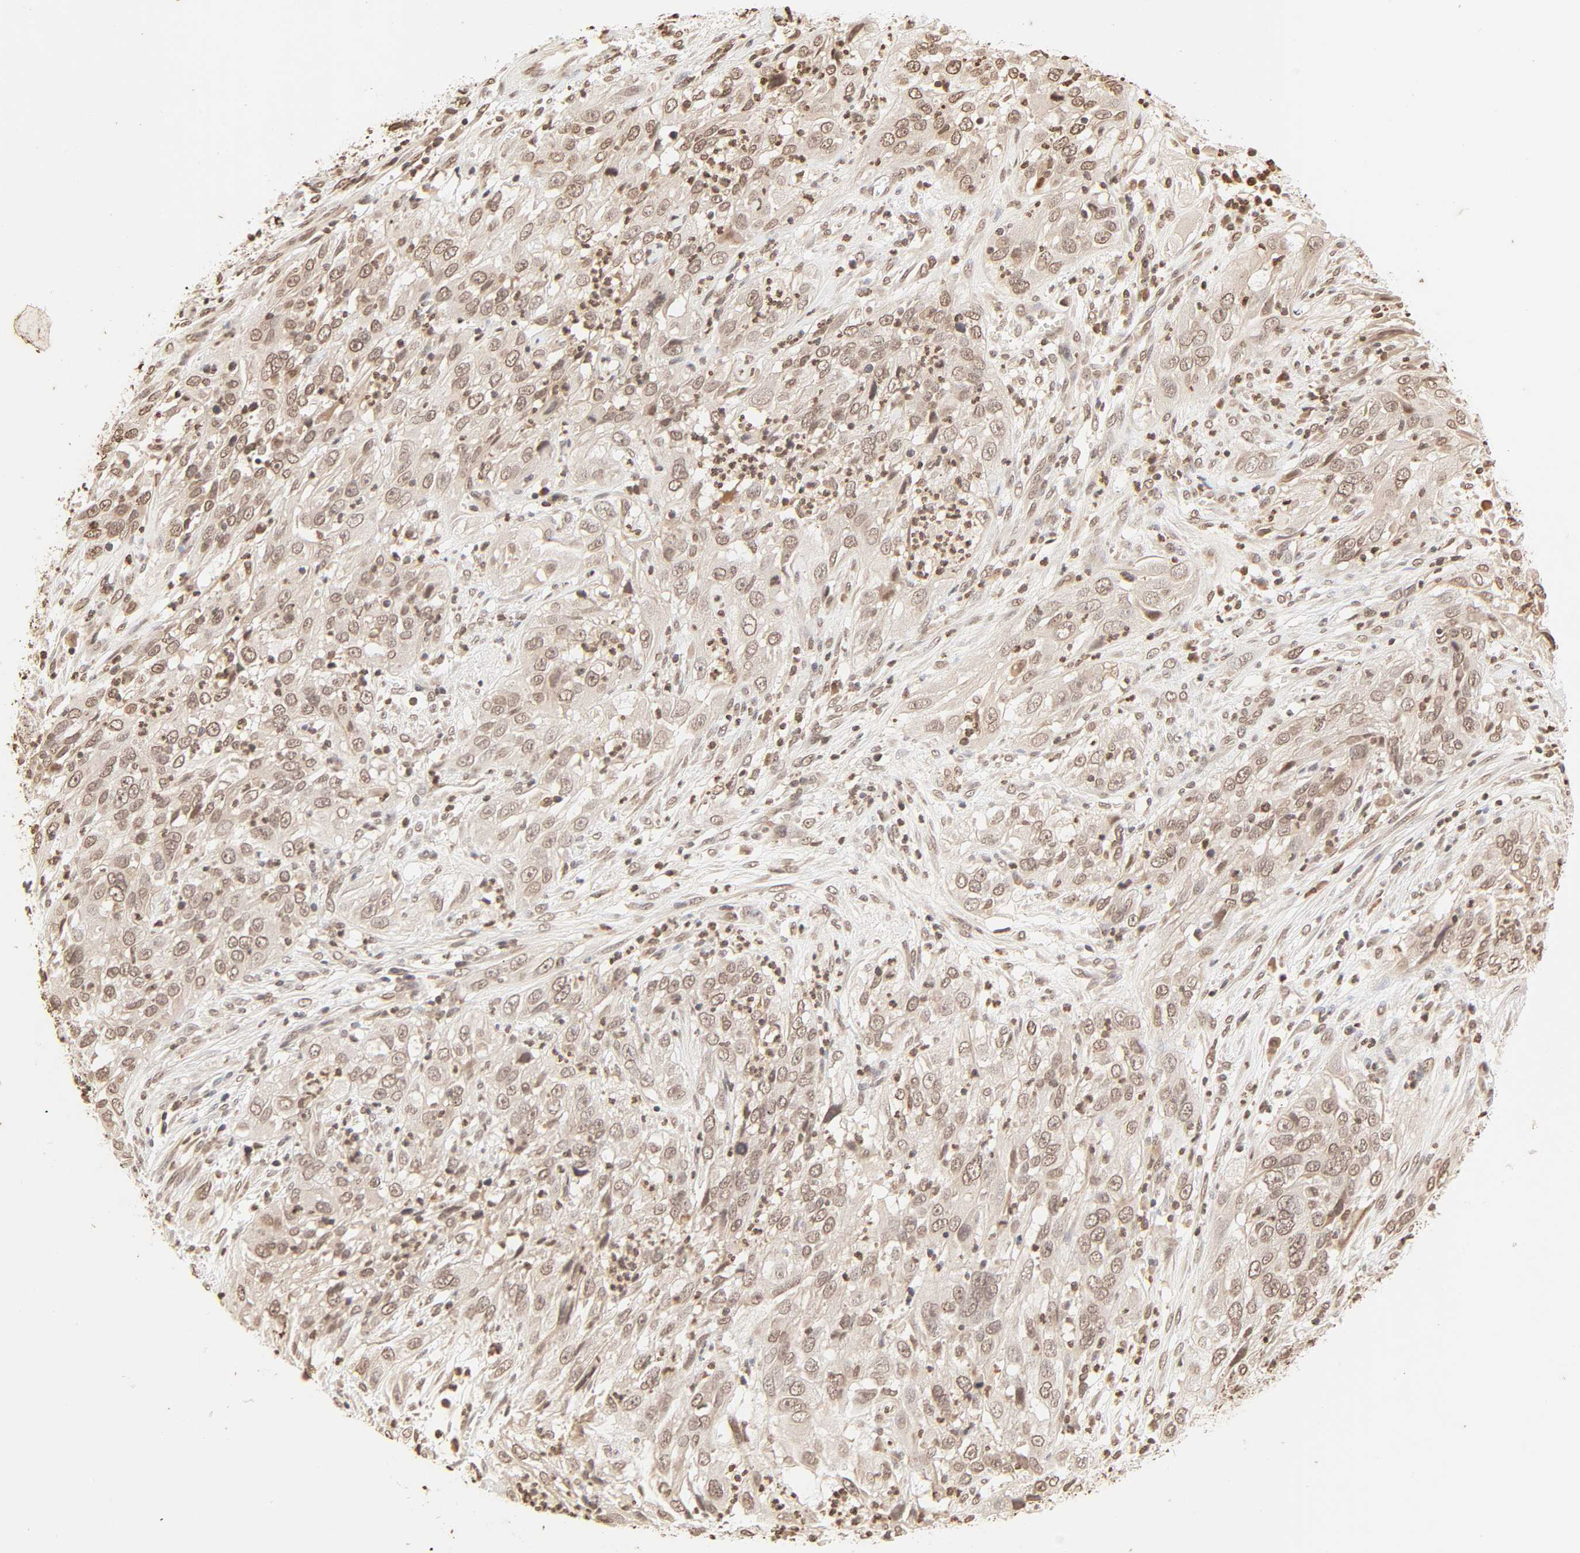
{"staining": {"intensity": "moderate", "quantity": ">75%", "location": "cytoplasmic/membranous,nuclear"}, "tissue": "cervical cancer", "cell_type": "Tumor cells", "image_type": "cancer", "snomed": [{"axis": "morphology", "description": "Squamous cell carcinoma, NOS"}, {"axis": "topography", "description": "Cervix"}], "caption": "Protein staining of cervical cancer tissue demonstrates moderate cytoplasmic/membranous and nuclear expression in approximately >75% of tumor cells. Using DAB (3,3'-diaminobenzidine) (brown) and hematoxylin (blue) stains, captured at high magnification using brightfield microscopy.", "gene": "TBL1X", "patient": {"sex": "female", "age": 32}}